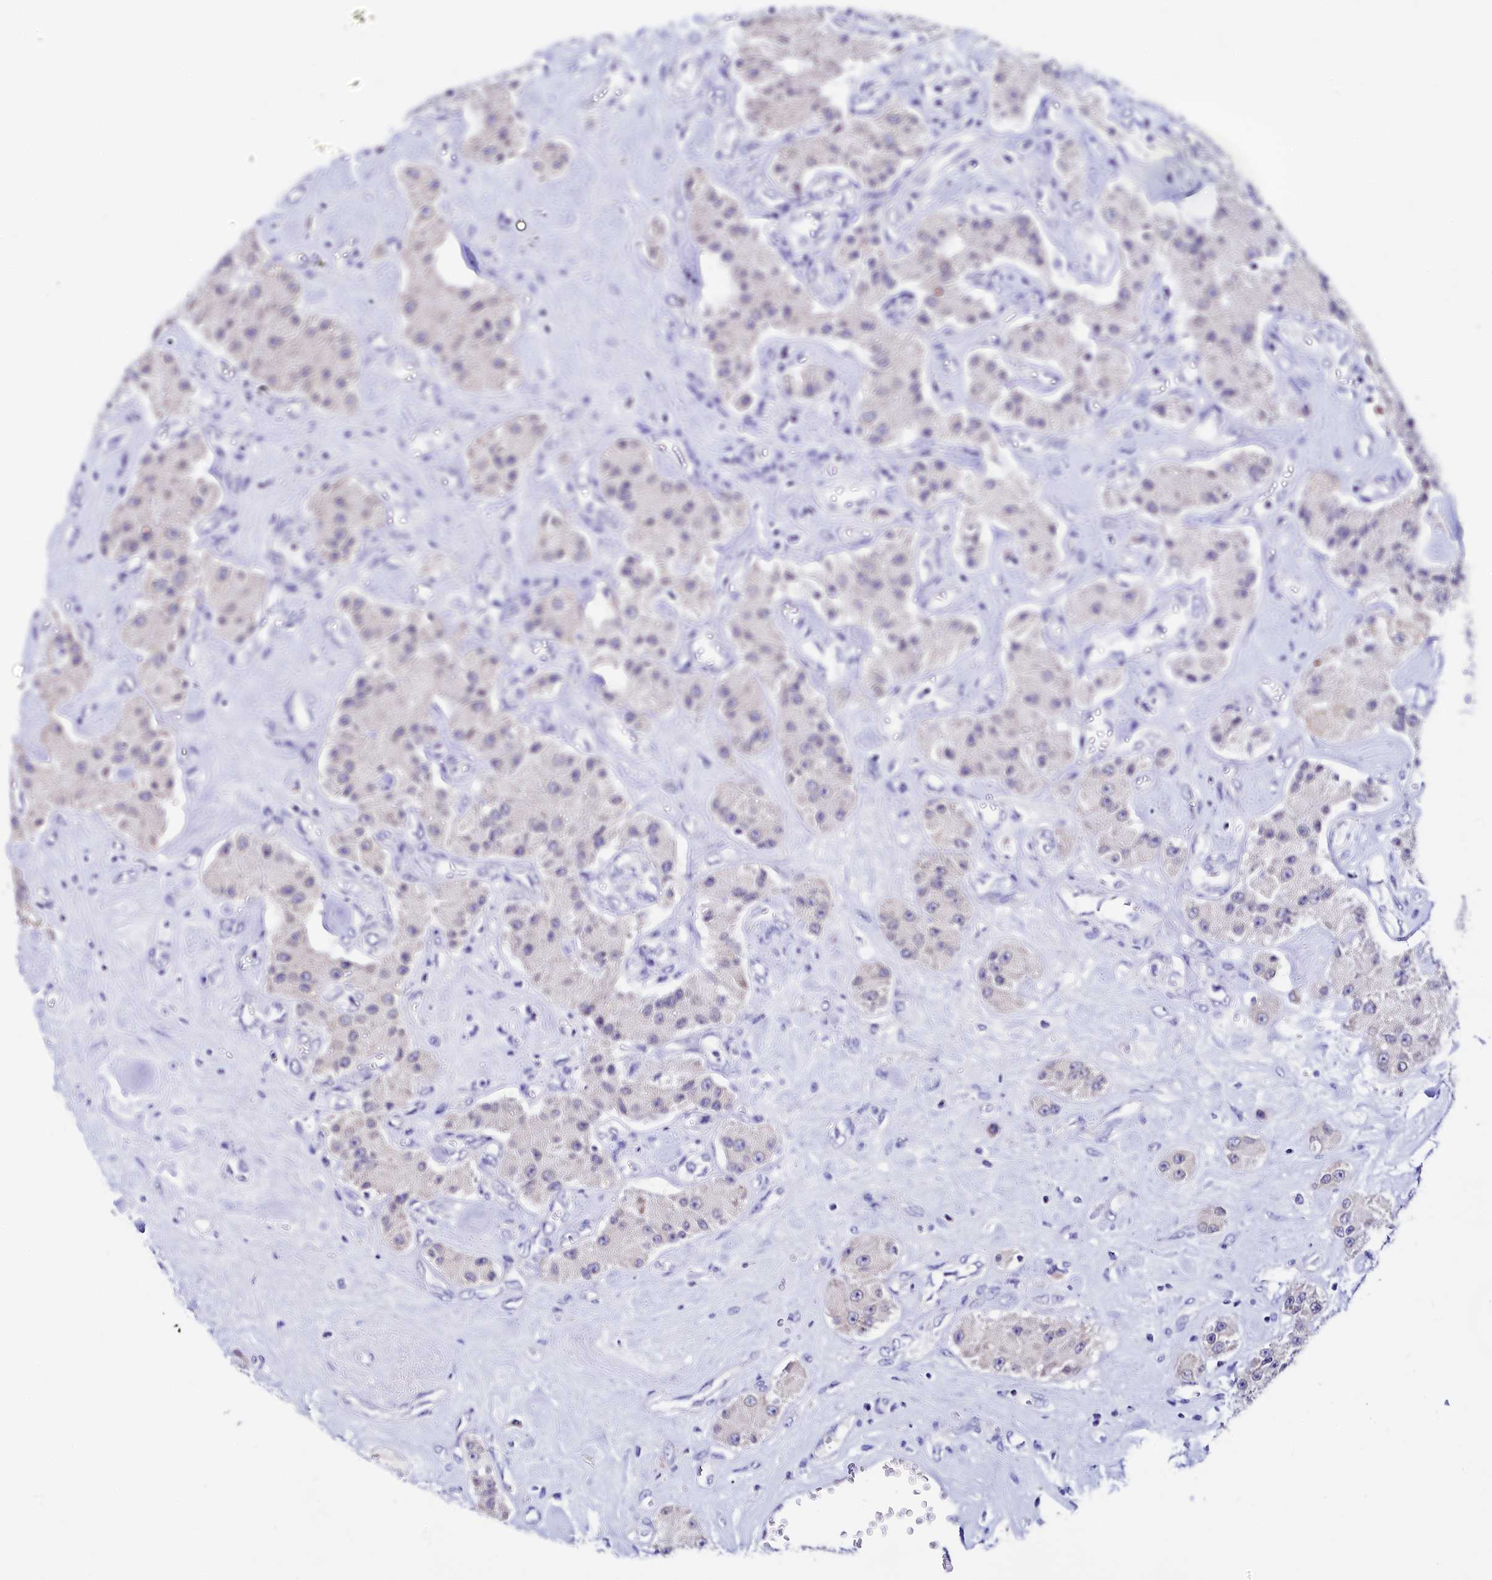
{"staining": {"intensity": "negative", "quantity": "none", "location": "none"}, "tissue": "carcinoid", "cell_type": "Tumor cells", "image_type": "cancer", "snomed": [{"axis": "morphology", "description": "Carcinoid, malignant, NOS"}, {"axis": "topography", "description": "Pancreas"}], "caption": "Histopathology image shows no protein expression in tumor cells of carcinoid tissue.", "gene": "HAND1", "patient": {"sex": "male", "age": 41}}